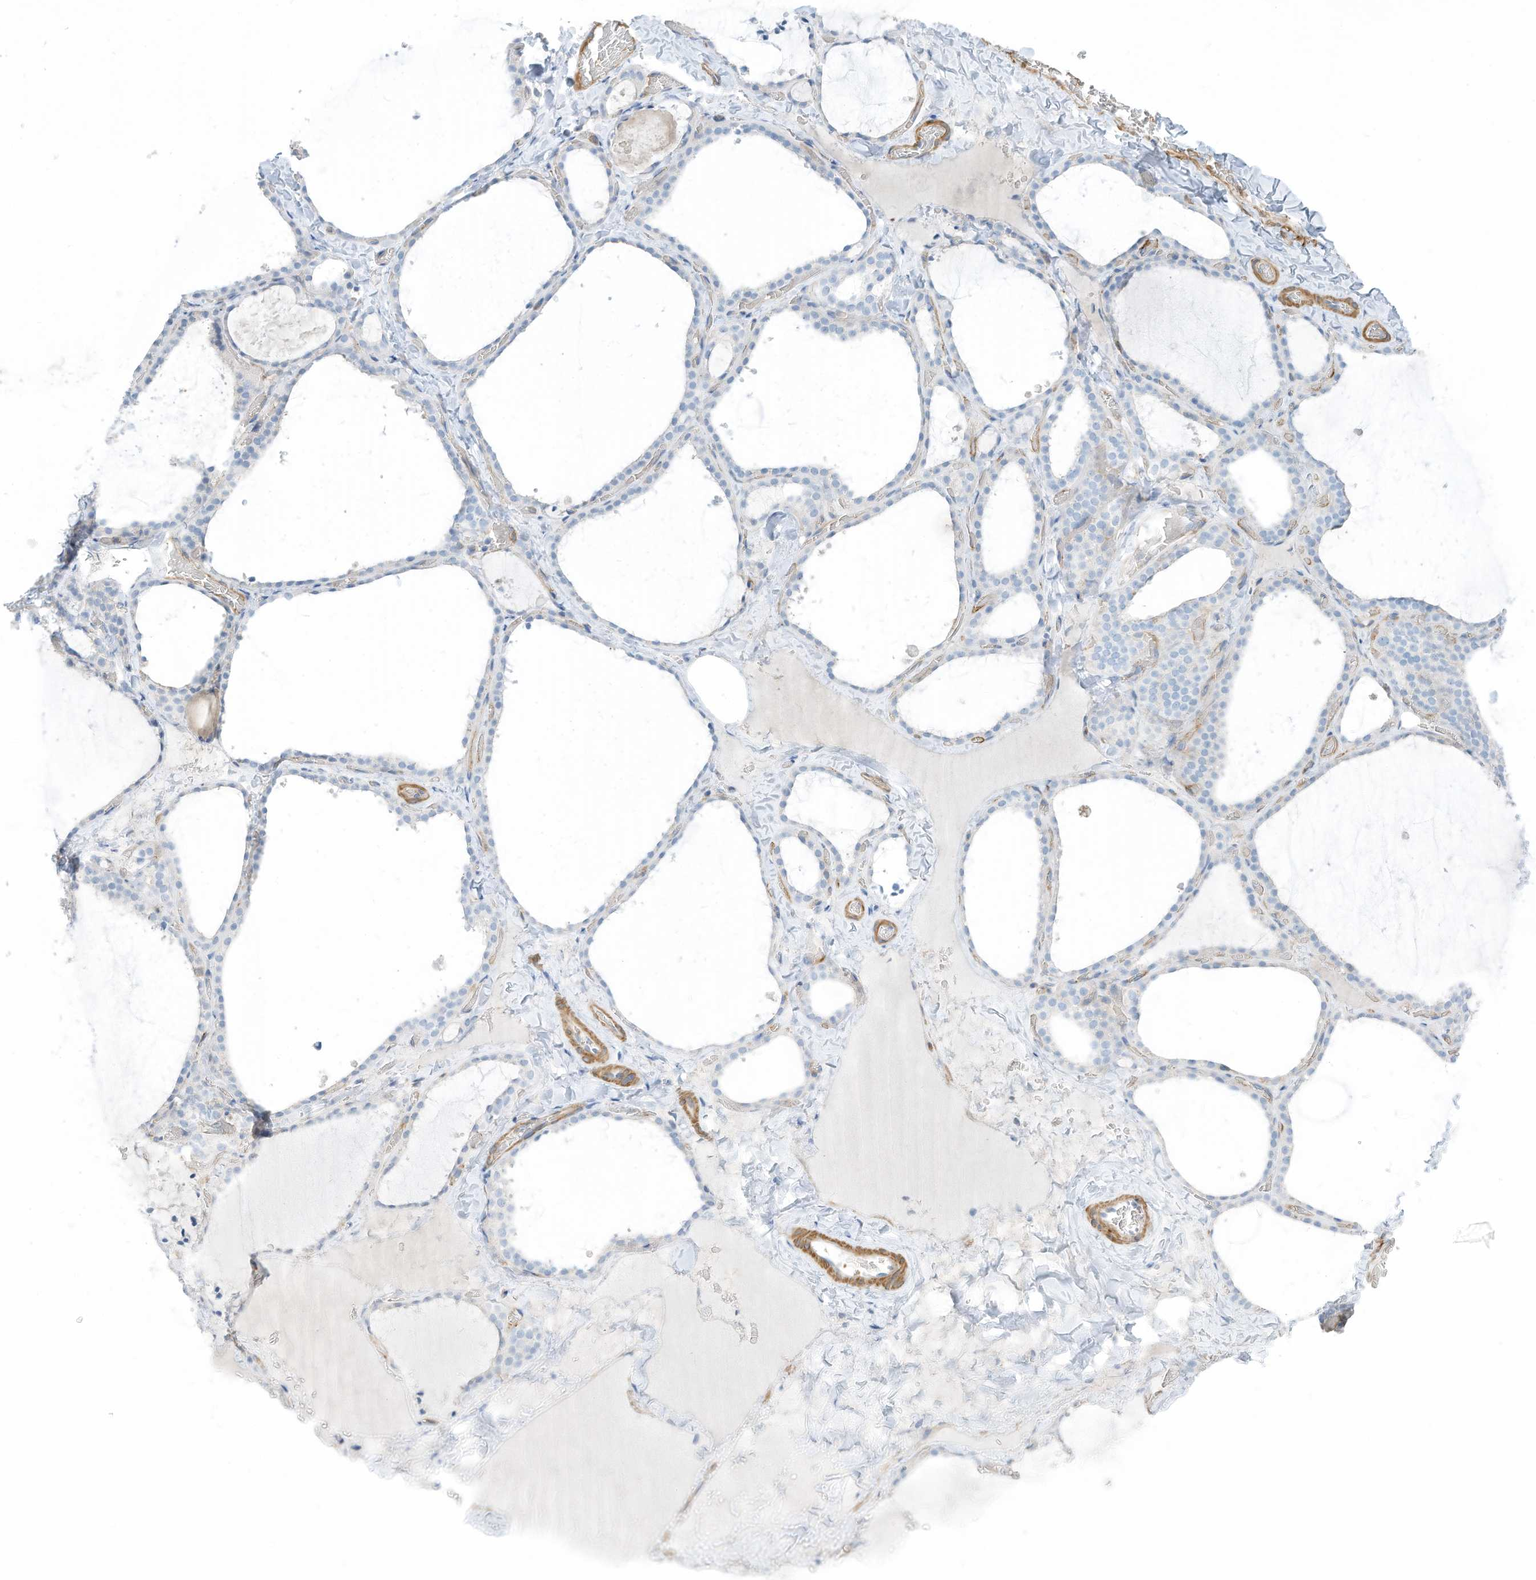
{"staining": {"intensity": "negative", "quantity": "none", "location": "none"}, "tissue": "thyroid gland", "cell_type": "Glandular cells", "image_type": "normal", "snomed": [{"axis": "morphology", "description": "Normal tissue, NOS"}, {"axis": "topography", "description": "Thyroid gland"}], "caption": "Immunohistochemistry micrograph of unremarkable thyroid gland: human thyroid gland stained with DAB shows no significant protein expression in glandular cells. (Brightfield microscopy of DAB (3,3'-diaminobenzidine) IHC at high magnification).", "gene": "ZNF846", "patient": {"sex": "female", "age": 22}}